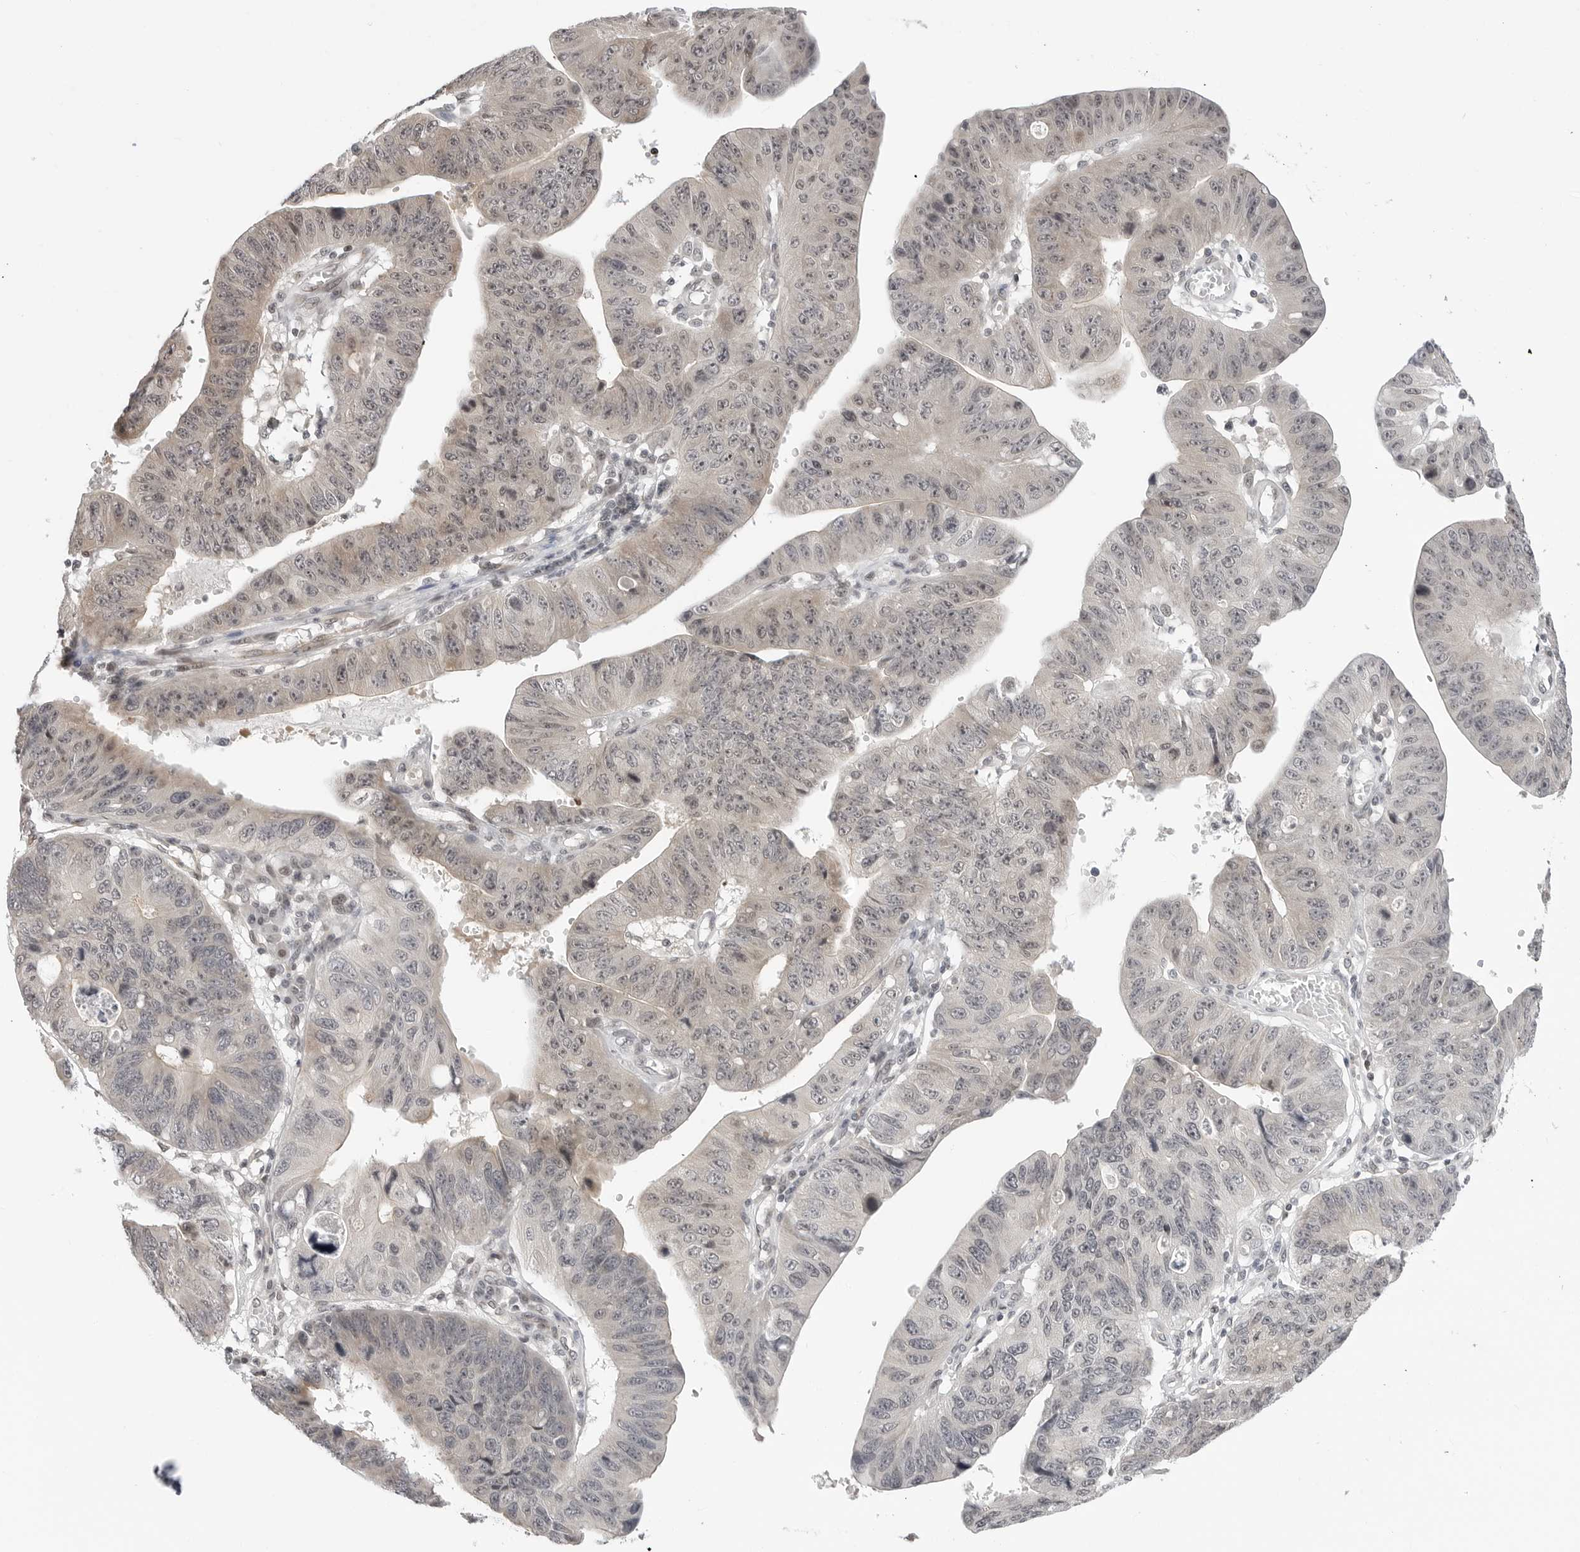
{"staining": {"intensity": "weak", "quantity": "25%-75%", "location": "cytoplasmic/membranous,nuclear"}, "tissue": "stomach cancer", "cell_type": "Tumor cells", "image_type": "cancer", "snomed": [{"axis": "morphology", "description": "Adenocarcinoma, NOS"}, {"axis": "topography", "description": "Stomach"}], "caption": "Human stomach cancer (adenocarcinoma) stained for a protein (brown) shows weak cytoplasmic/membranous and nuclear positive positivity in approximately 25%-75% of tumor cells.", "gene": "C8orf33", "patient": {"sex": "male", "age": 59}}